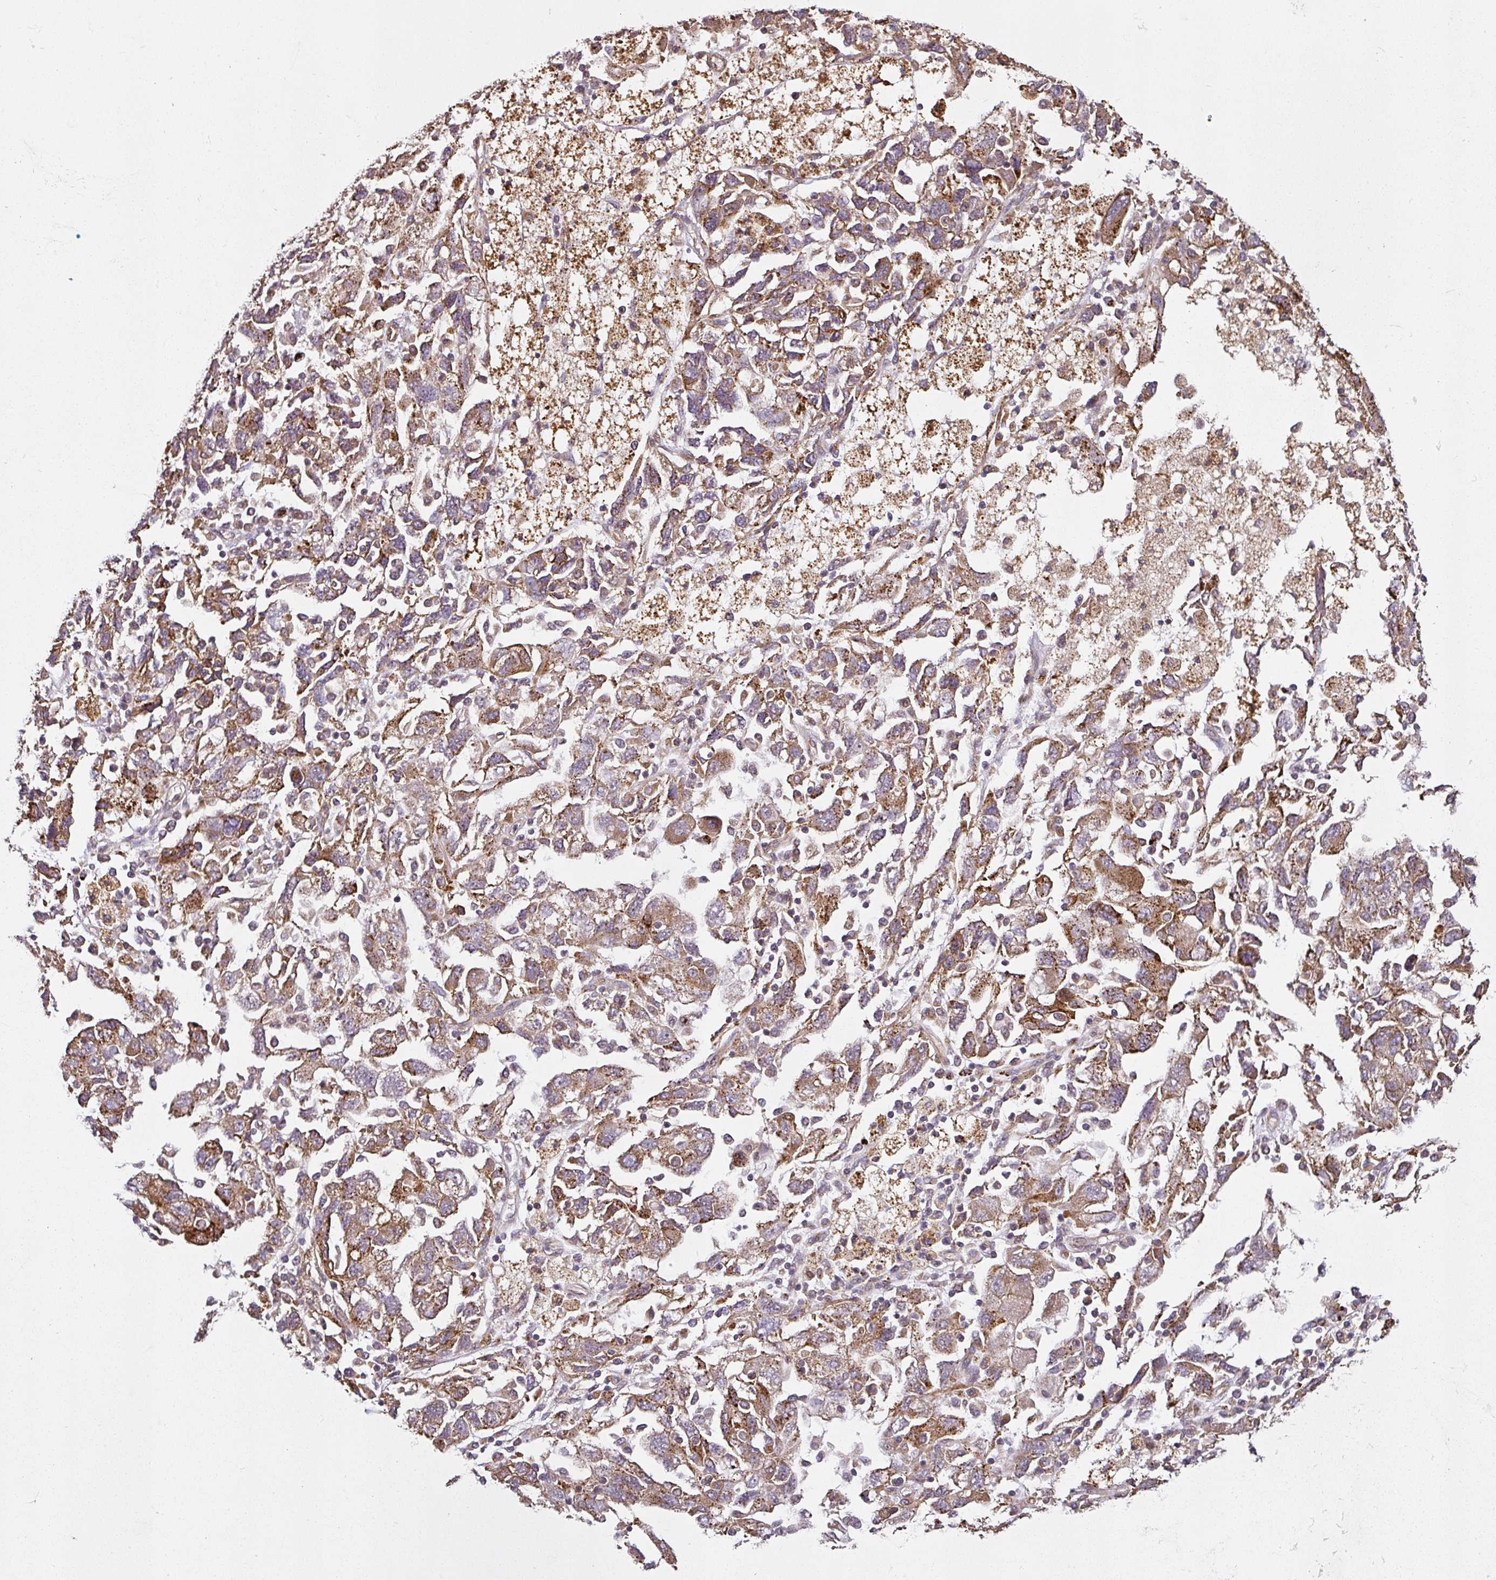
{"staining": {"intensity": "moderate", "quantity": ">75%", "location": "cytoplasmic/membranous"}, "tissue": "ovarian cancer", "cell_type": "Tumor cells", "image_type": "cancer", "snomed": [{"axis": "morphology", "description": "Carcinoma, NOS"}, {"axis": "morphology", "description": "Cystadenocarcinoma, serous, NOS"}, {"axis": "topography", "description": "Ovary"}], "caption": "DAB (3,3'-diaminobenzidine) immunohistochemical staining of human ovarian cancer (carcinoma) shows moderate cytoplasmic/membranous protein staining in approximately >75% of tumor cells.", "gene": "DIMT1", "patient": {"sex": "female", "age": 69}}